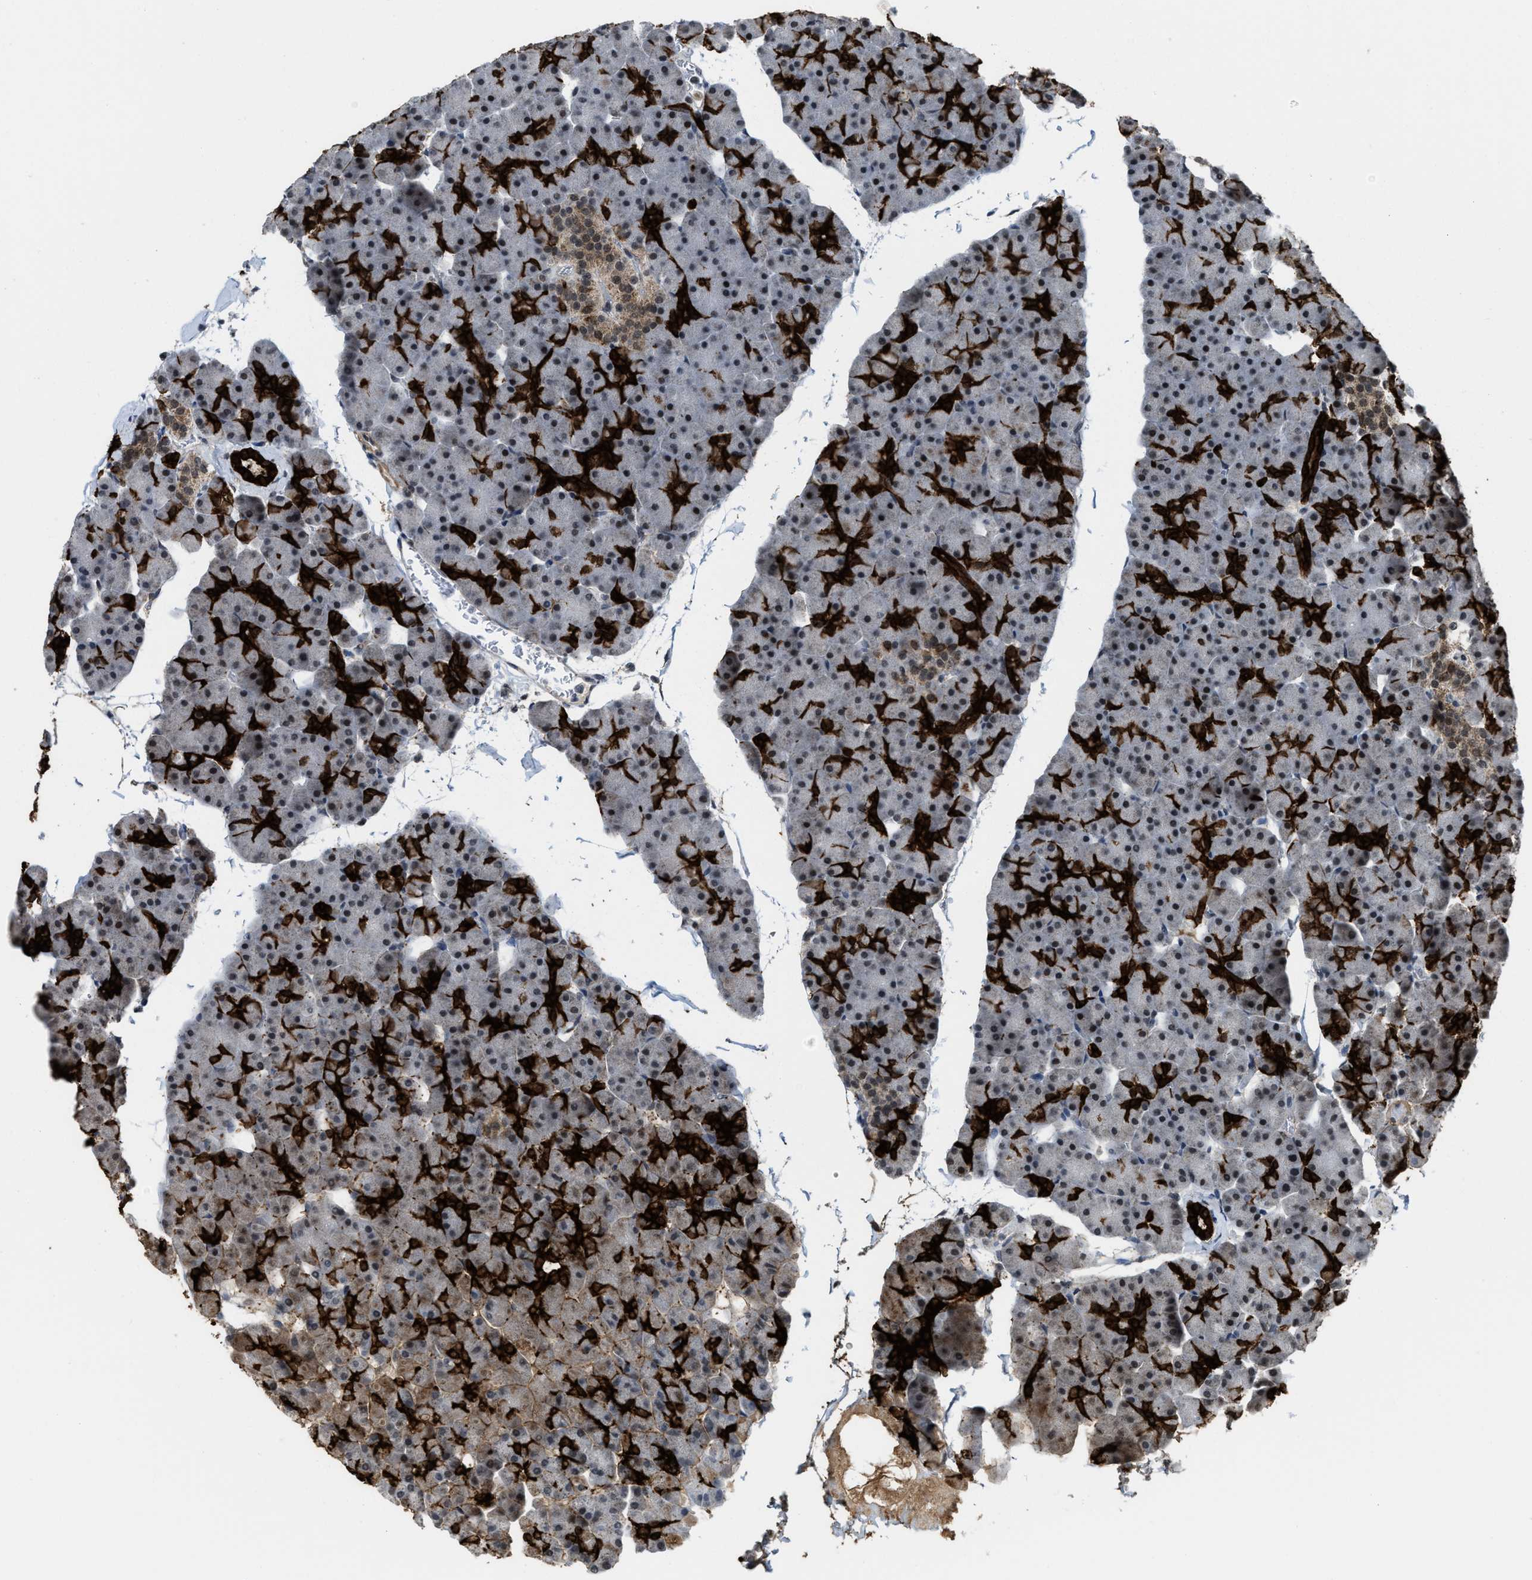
{"staining": {"intensity": "strong", "quantity": "25%-75%", "location": "cytoplasmic/membranous"}, "tissue": "pancreas", "cell_type": "Exocrine glandular cells", "image_type": "normal", "snomed": [{"axis": "morphology", "description": "Normal tissue, NOS"}, {"axis": "topography", "description": "Pancreas"}], "caption": "Protein staining demonstrates strong cytoplasmic/membranous staining in about 25%-75% of exocrine glandular cells in normal pancreas. (DAB IHC with brightfield microscopy, high magnification).", "gene": "ZNF250", "patient": {"sex": "male", "age": 35}}